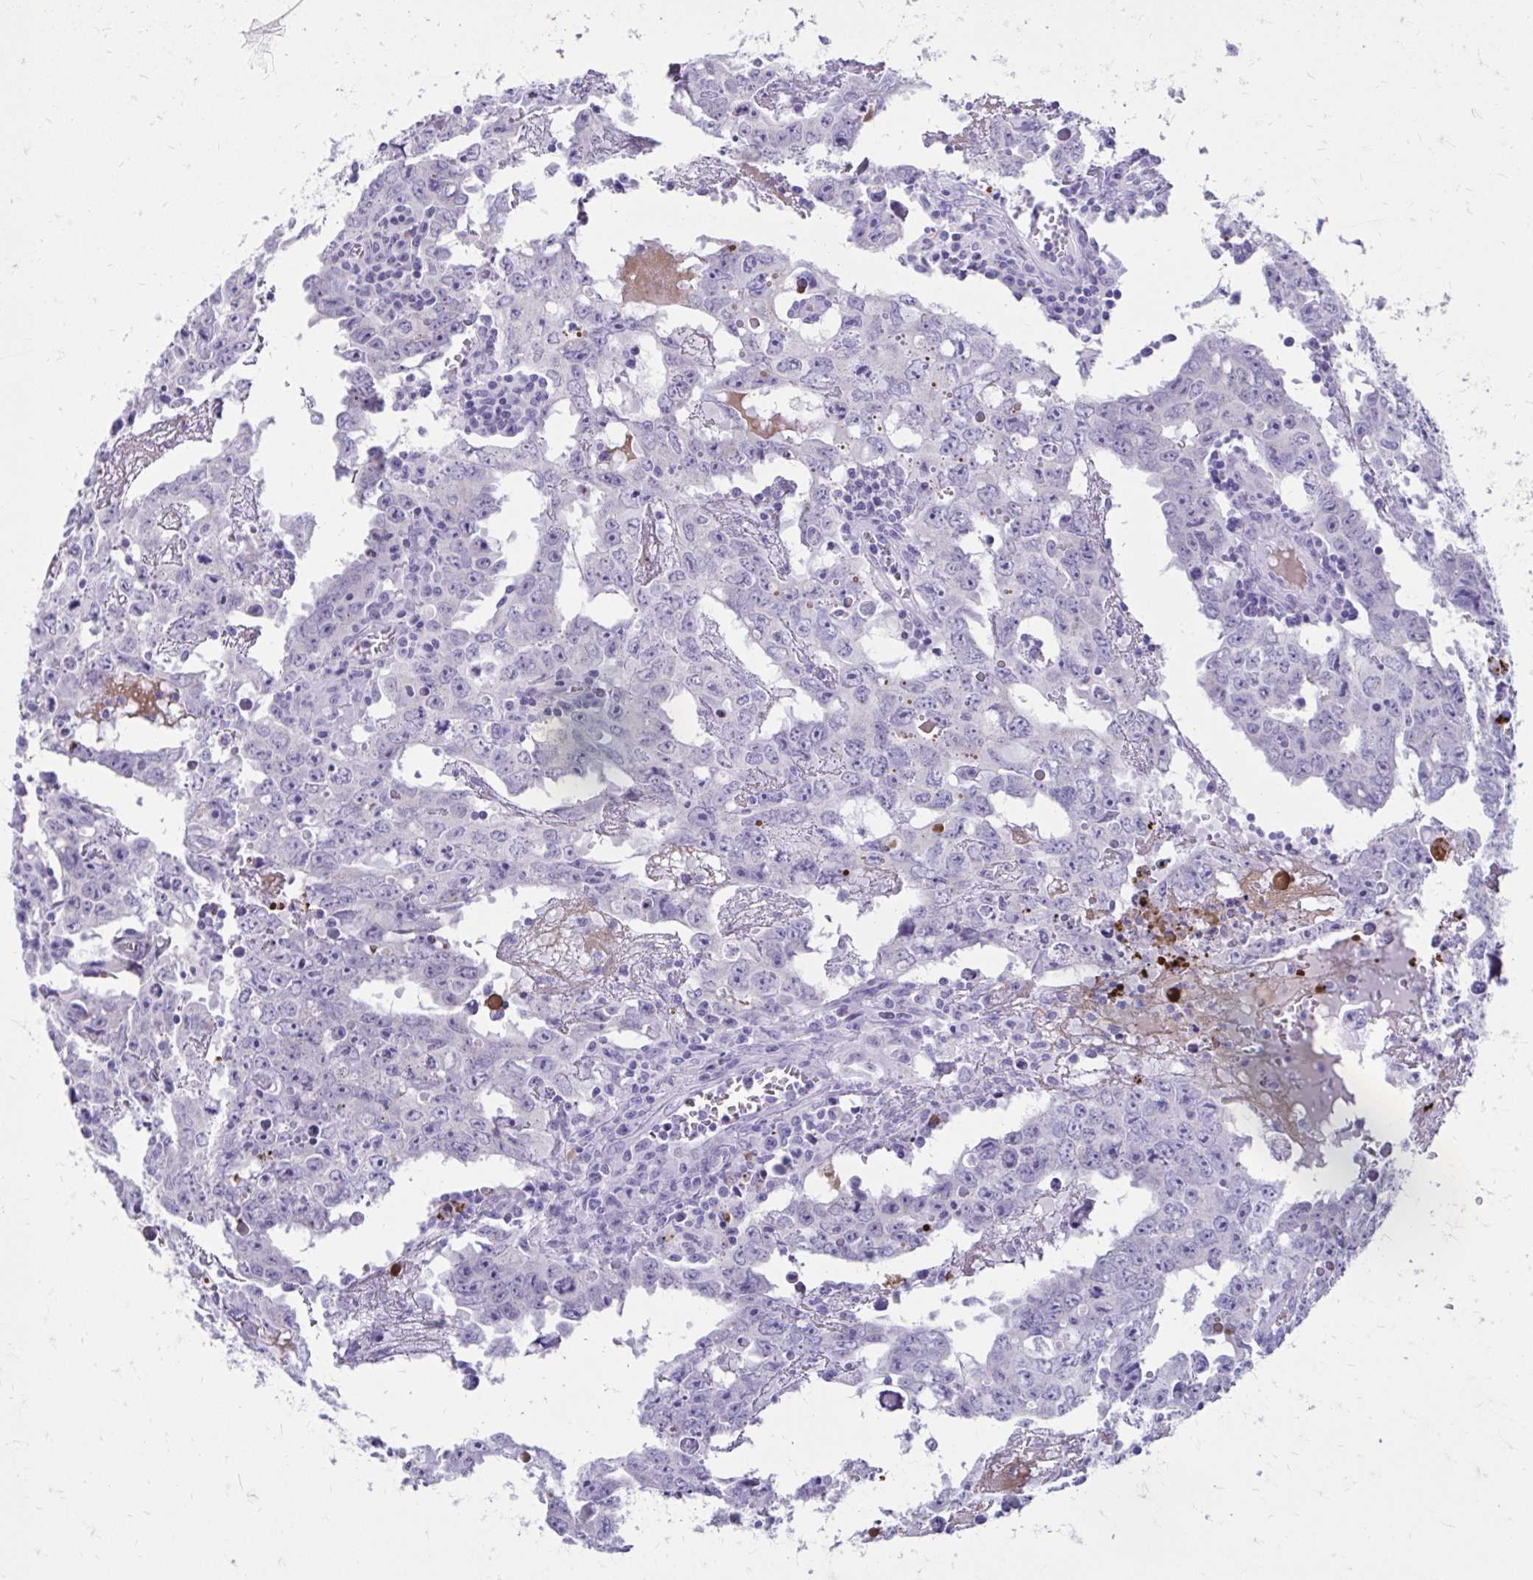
{"staining": {"intensity": "negative", "quantity": "none", "location": "none"}, "tissue": "testis cancer", "cell_type": "Tumor cells", "image_type": "cancer", "snomed": [{"axis": "morphology", "description": "Carcinoma, Embryonal, NOS"}, {"axis": "topography", "description": "Testis"}], "caption": "DAB immunohistochemical staining of human testis cancer (embryonal carcinoma) exhibits no significant positivity in tumor cells.", "gene": "SATL1", "patient": {"sex": "male", "age": 22}}